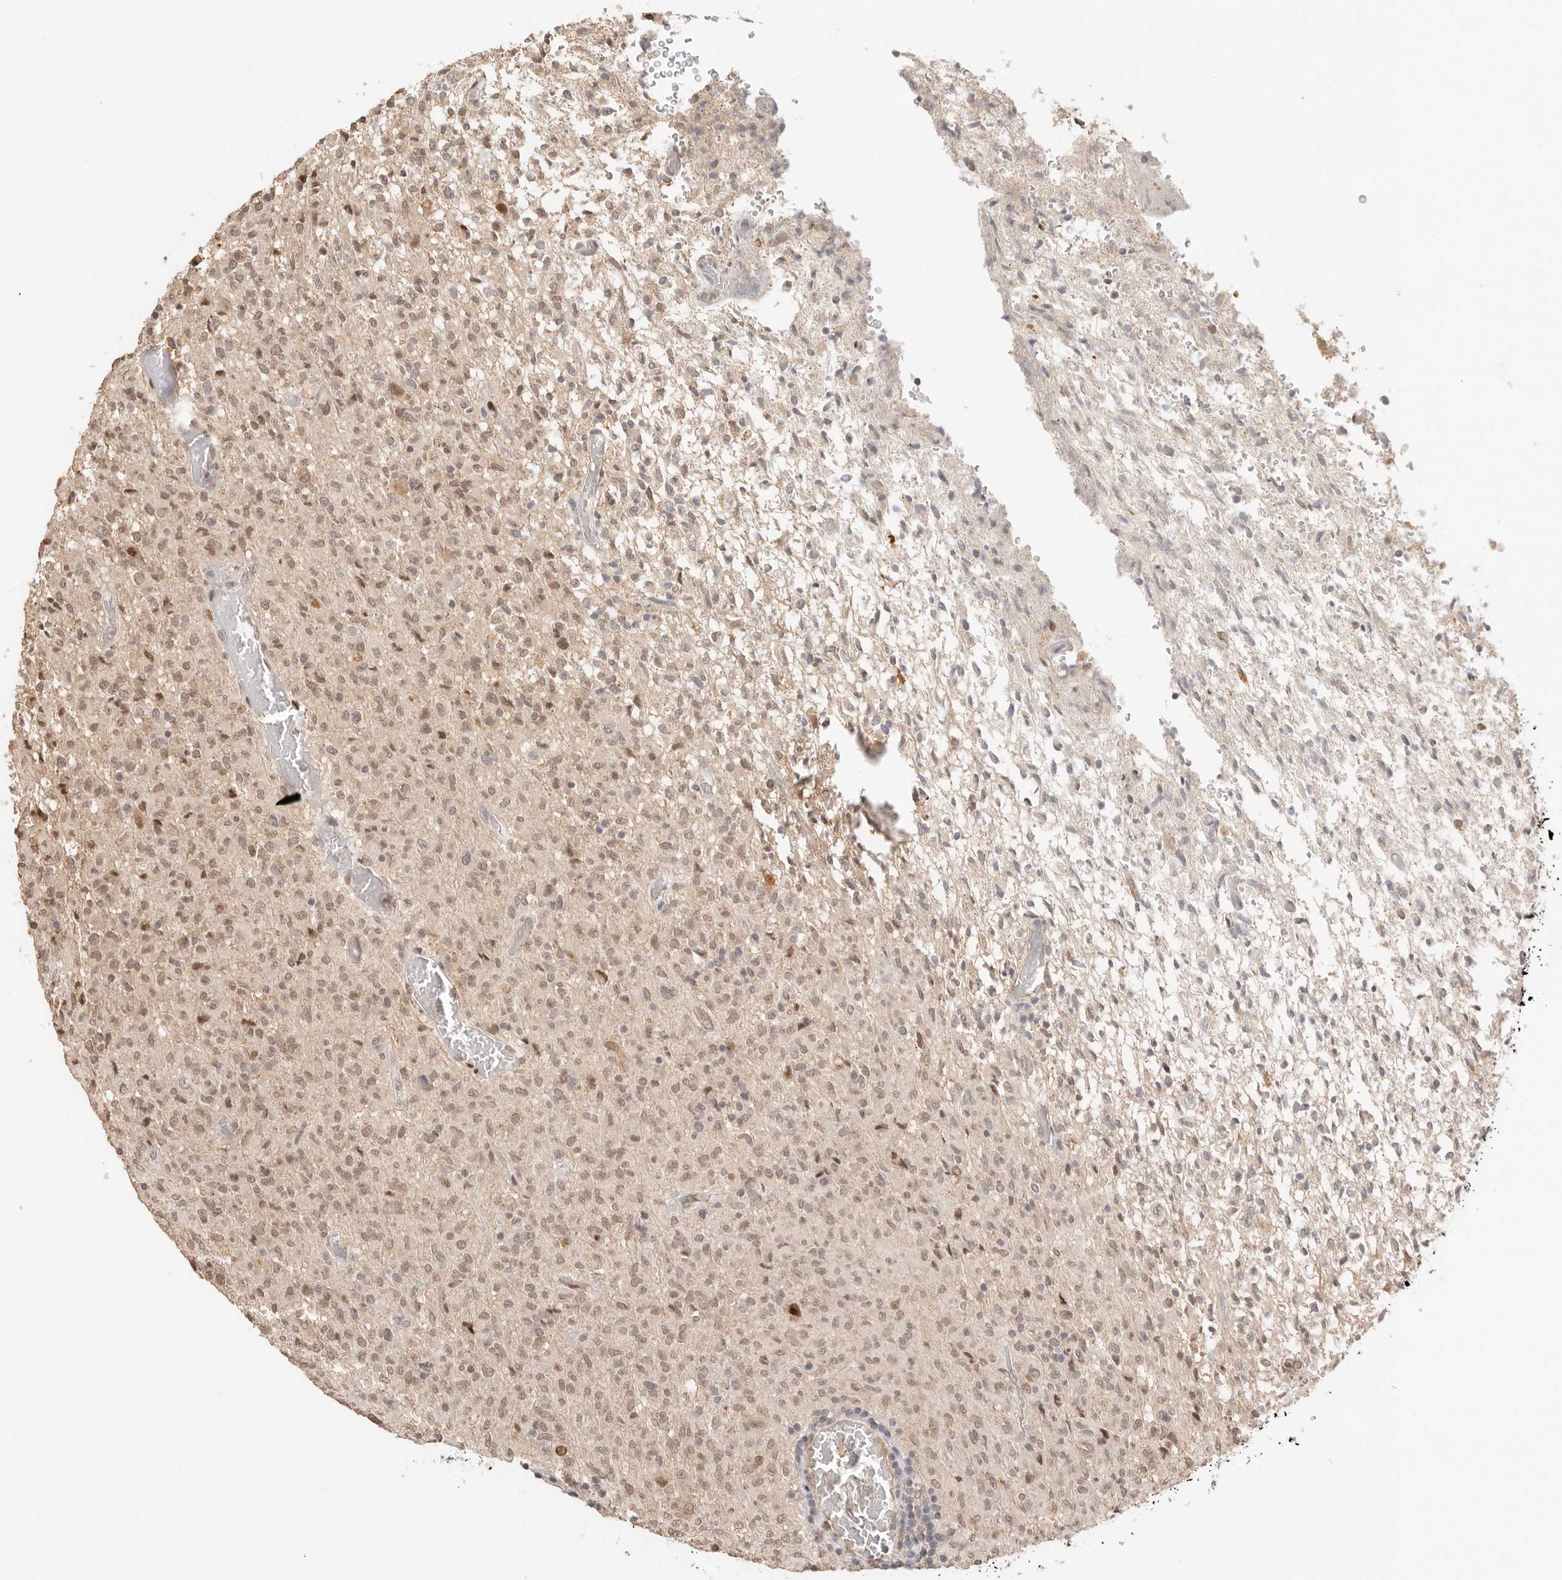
{"staining": {"intensity": "weak", "quantity": ">75%", "location": "nuclear"}, "tissue": "glioma", "cell_type": "Tumor cells", "image_type": "cancer", "snomed": [{"axis": "morphology", "description": "Glioma, malignant, High grade"}, {"axis": "topography", "description": "Brain"}], "caption": "Protein expression analysis of human malignant glioma (high-grade) reveals weak nuclear positivity in about >75% of tumor cells.", "gene": "NPAS2", "patient": {"sex": "female", "age": 57}}